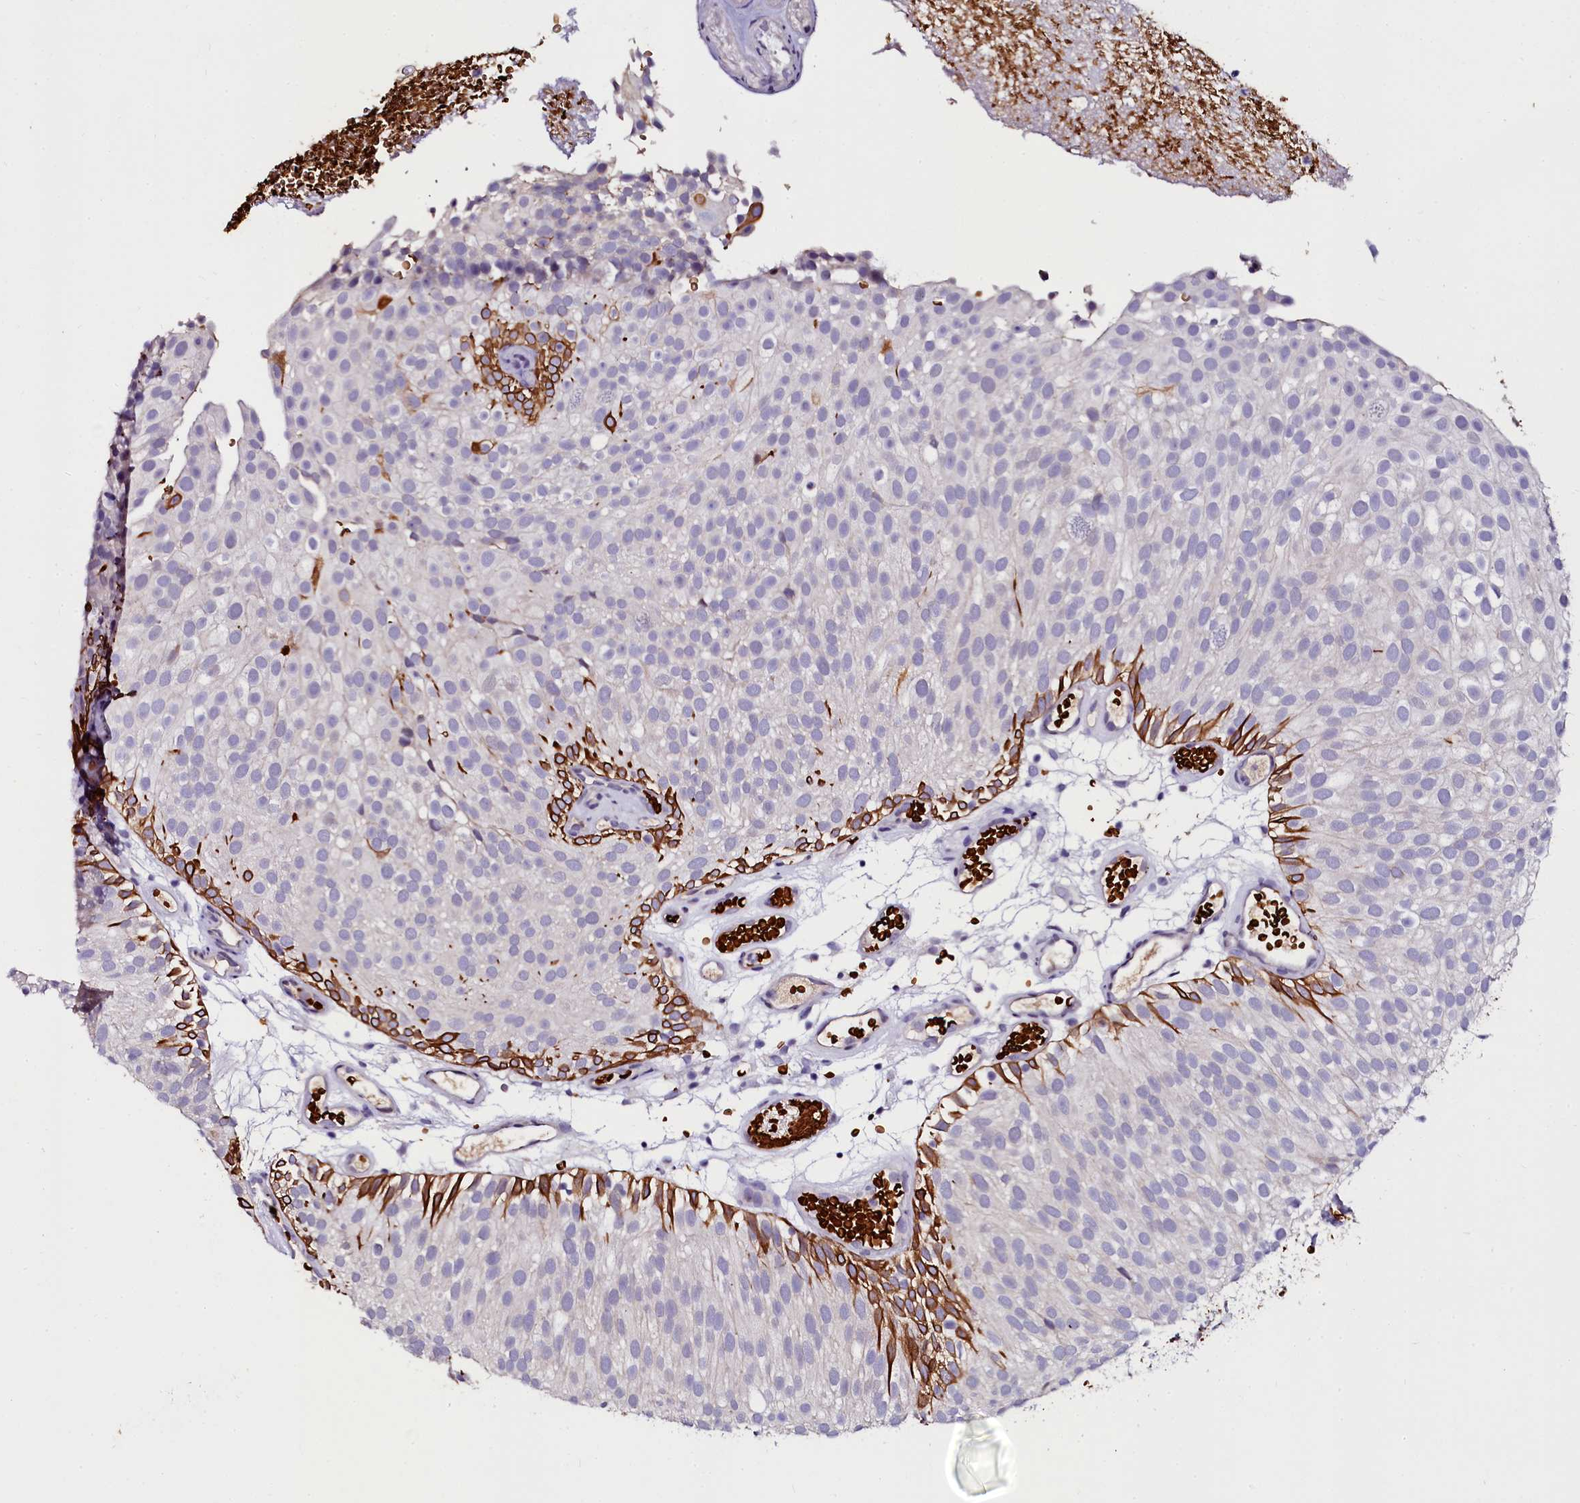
{"staining": {"intensity": "strong", "quantity": "<25%", "location": "cytoplasmic/membranous"}, "tissue": "urothelial cancer", "cell_type": "Tumor cells", "image_type": "cancer", "snomed": [{"axis": "morphology", "description": "Urothelial carcinoma, Low grade"}, {"axis": "topography", "description": "Urinary bladder"}], "caption": "Protein staining shows strong cytoplasmic/membranous expression in about <25% of tumor cells in urothelial cancer.", "gene": "CTDSPL2", "patient": {"sex": "male", "age": 78}}